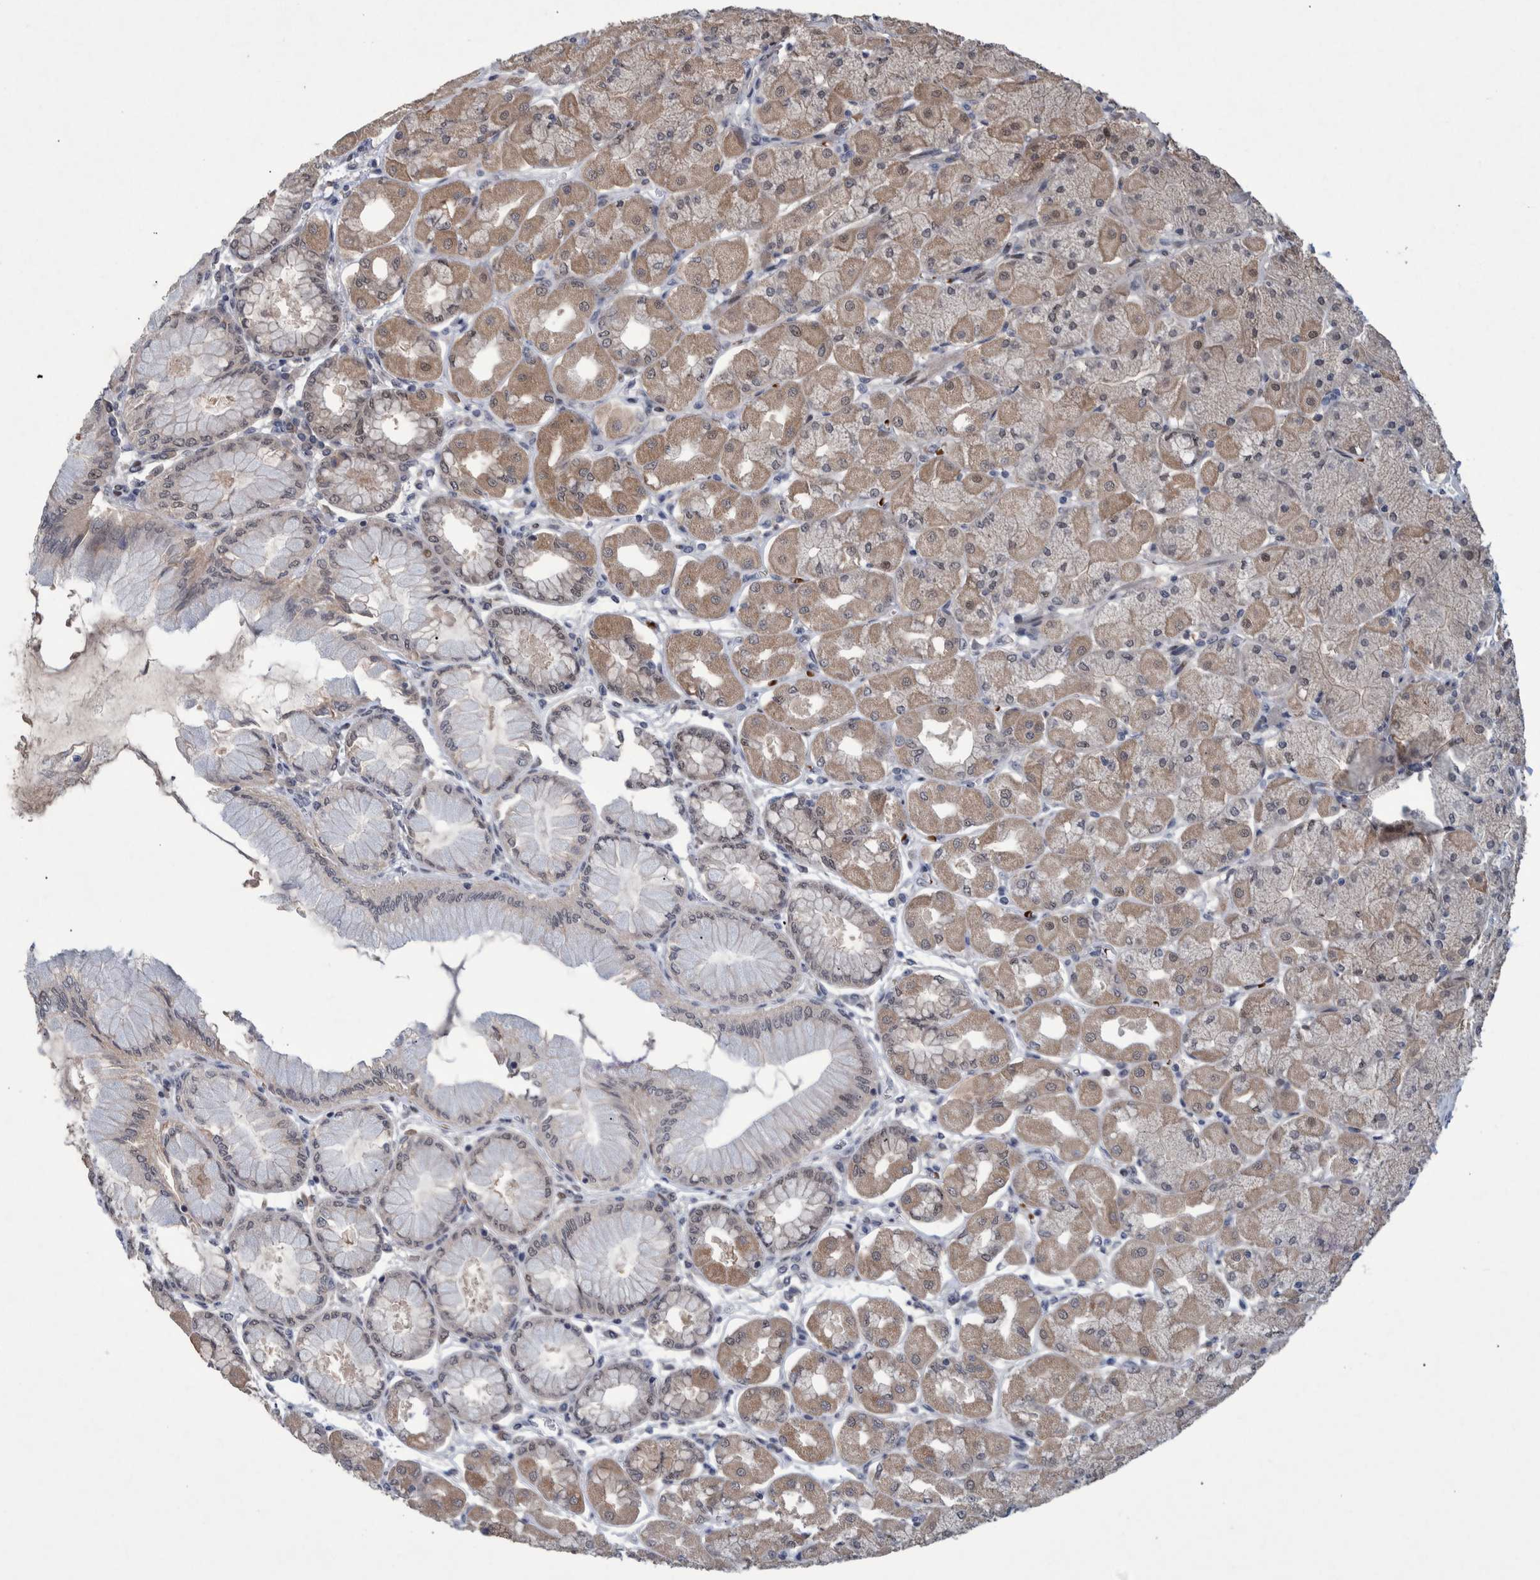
{"staining": {"intensity": "strong", "quantity": "25%-75%", "location": "cytoplasmic/membranous,nuclear"}, "tissue": "stomach", "cell_type": "Glandular cells", "image_type": "normal", "snomed": [{"axis": "morphology", "description": "Normal tissue, NOS"}, {"axis": "topography", "description": "Stomach, upper"}], "caption": "Immunohistochemical staining of unremarkable stomach displays strong cytoplasmic/membranous,nuclear protein expression in approximately 25%-75% of glandular cells.", "gene": "ESRP1", "patient": {"sex": "female", "age": 56}}